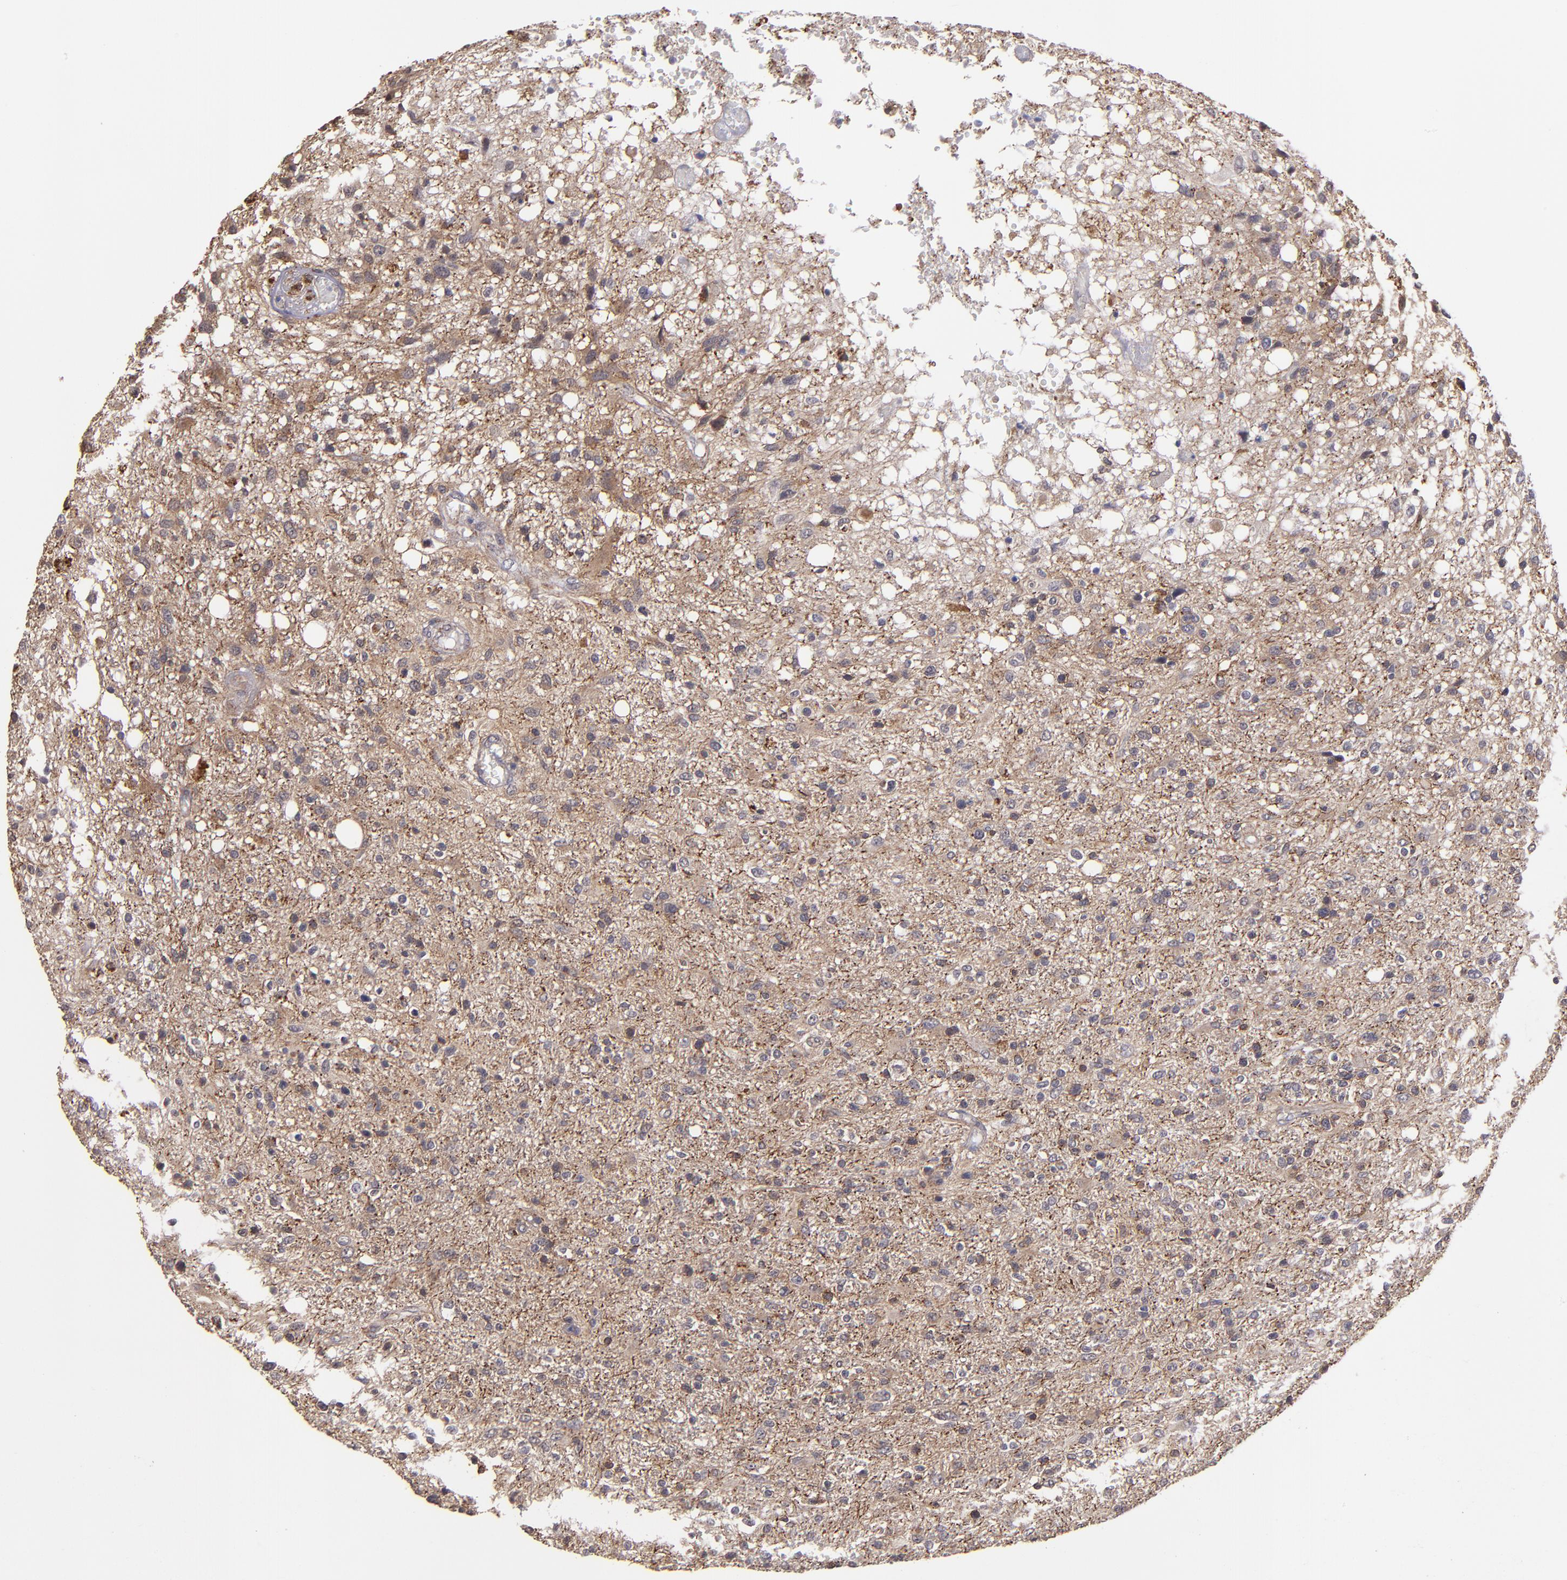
{"staining": {"intensity": "moderate", "quantity": "25%-75%", "location": "cytoplasmic/membranous"}, "tissue": "glioma", "cell_type": "Tumor cells", "image_type": "cancer", "snomed": [{"axis": "morphology", "description": "Glioma, malignant, High grade"}, {"axis": "topography", "description": "Cerebral cortex"}], "caption": "Protein staining of glioma tissue displays moderate cytoplasmic/membranous expression in approximately 25%-75% of tumor cells.", "gene": "SIPA1L1", "patient": {"sex": "male", "age": 76}}